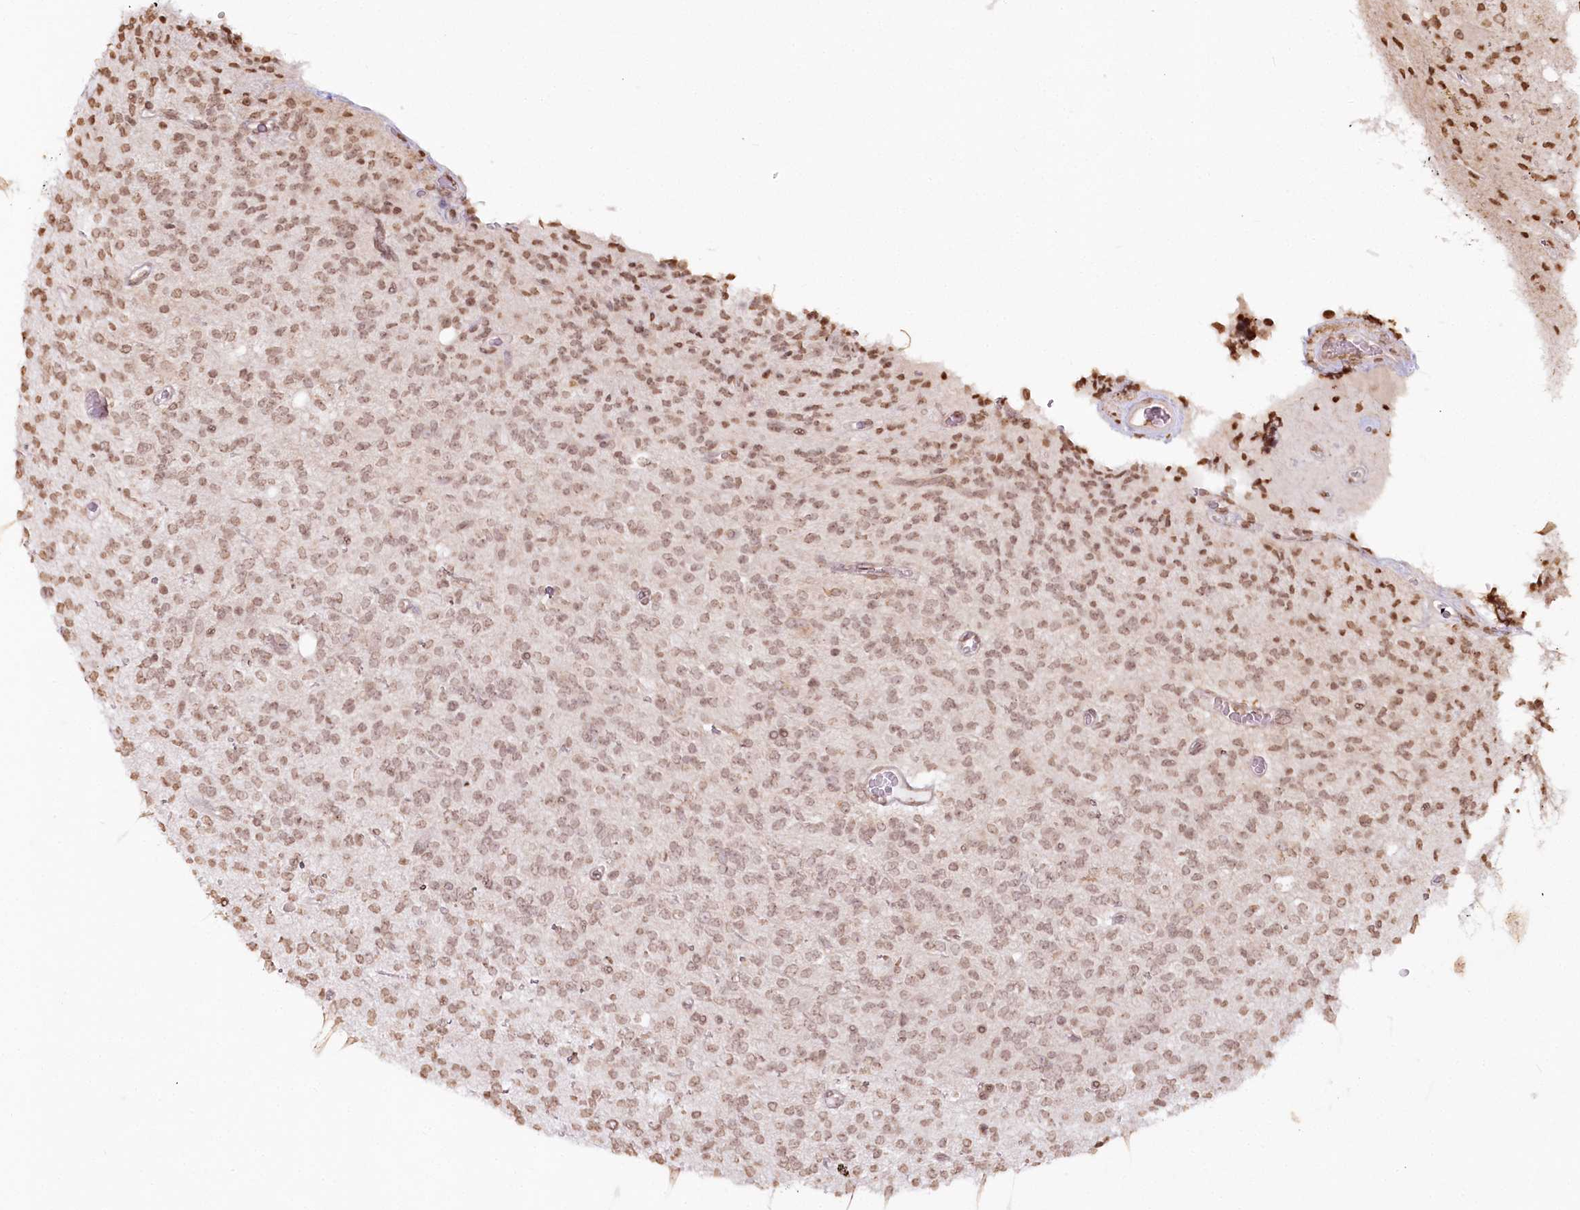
{"staining": {"intensity": "moderate", "quantity": ">75%", "location": "nuclear"}, "tissue": "glioma", "cell_type": "Tumor cells", "image_type": "cancer", "snomed": [{"axis": "morphology", "description": "Glioma, malignant, High grade"}, {"axis": "topography", "description": "Brain"}], "caption": "Tumor cells show moderate nuclear positivity in about >75% of cells in glioma.", "gene": "FAM13A", "patient": {"sex": "male", "age": 34}}